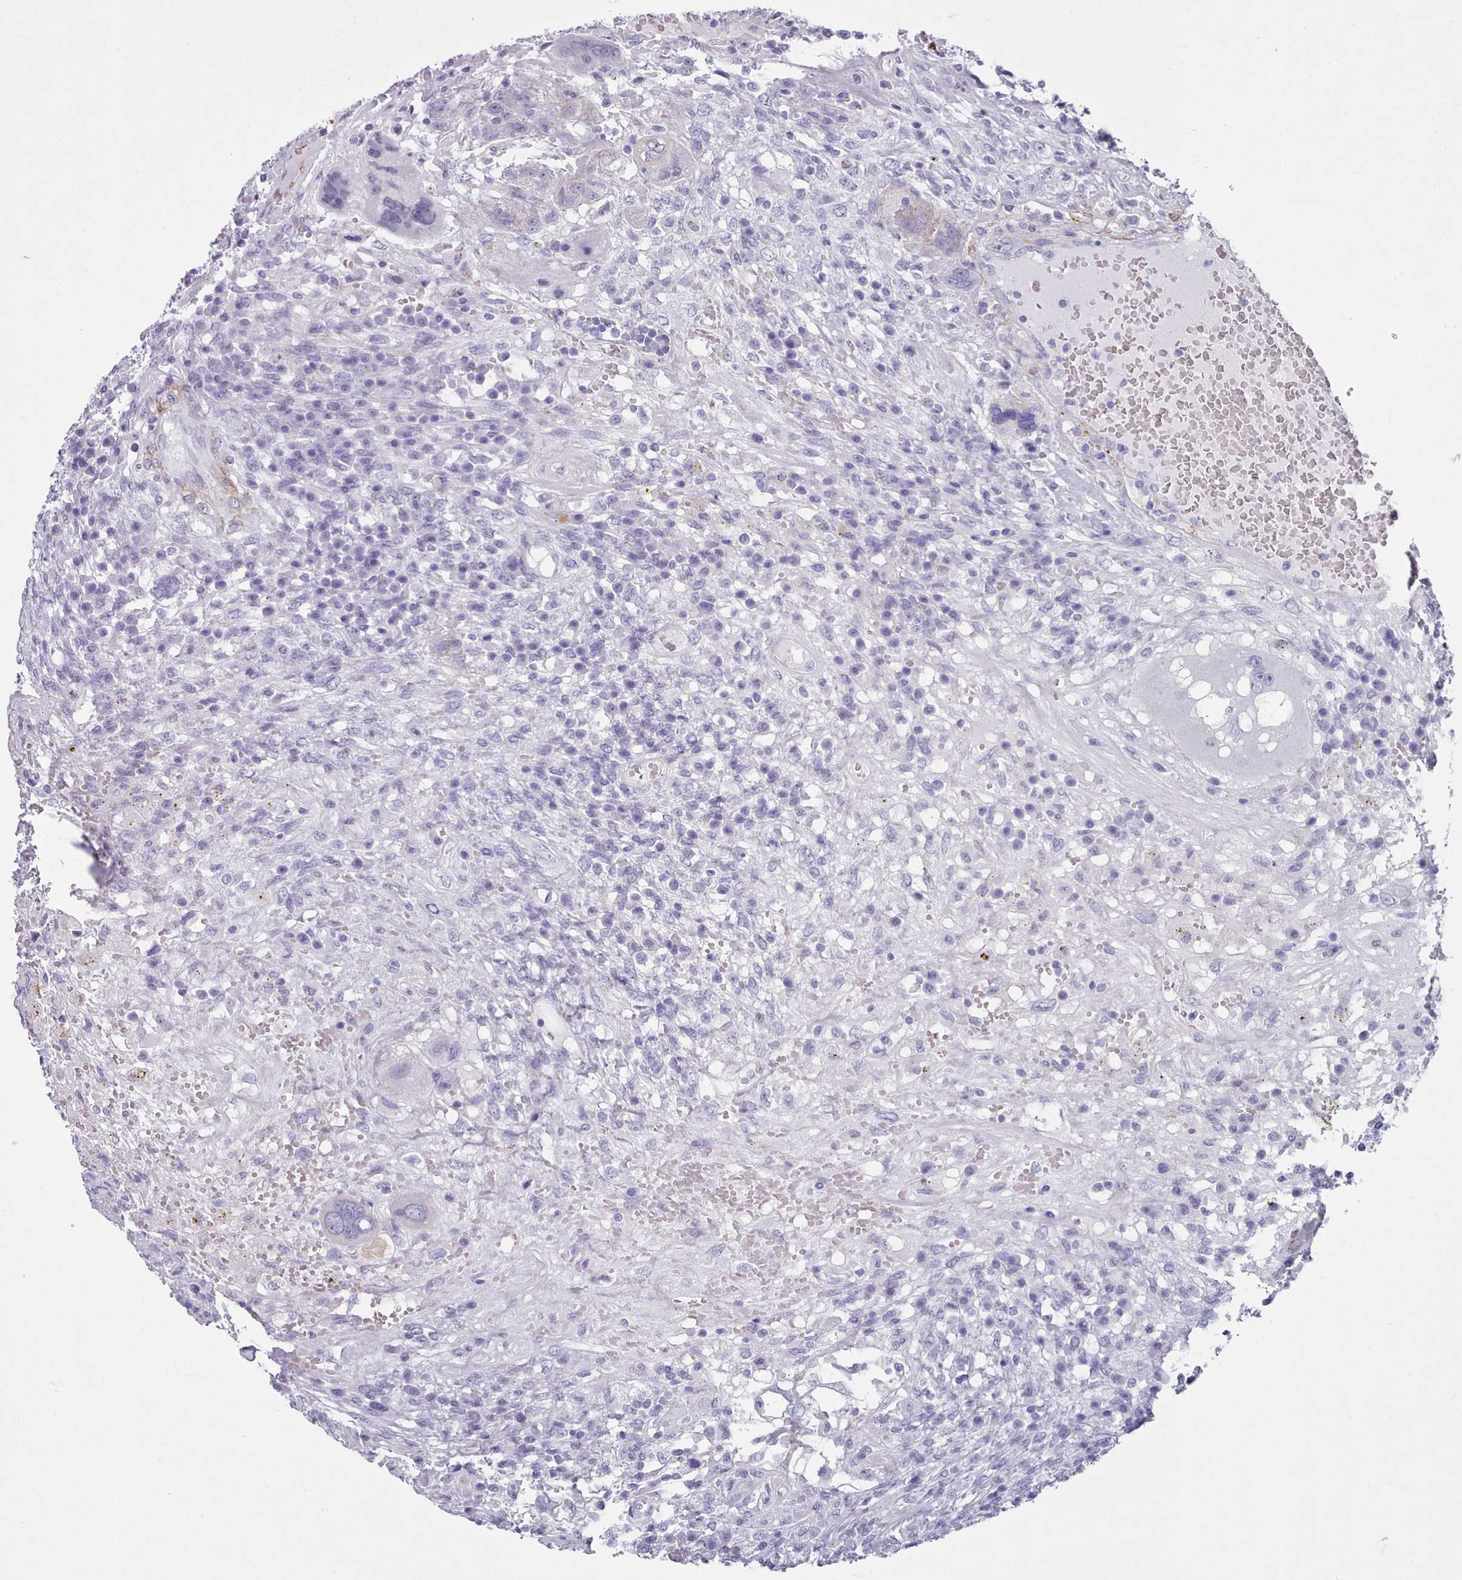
{"staining": {"intensity": "negative", "quantity": "none", "location": "none"}, "tissue": "testis cancer", "cell_type": "Tumor cells", "image_type": "cancer", "snomed": [{"axis": "morphology", "description": "Carcinoma, Embryonal, NOS"}, {"axis": "topography", "description": "Testis"}], "caption": "There is no significant staining in tumor cells of embryonal carcinoma (testis).", "gene": "FPGS", "patient": {"sex": "male", "age": 26}}